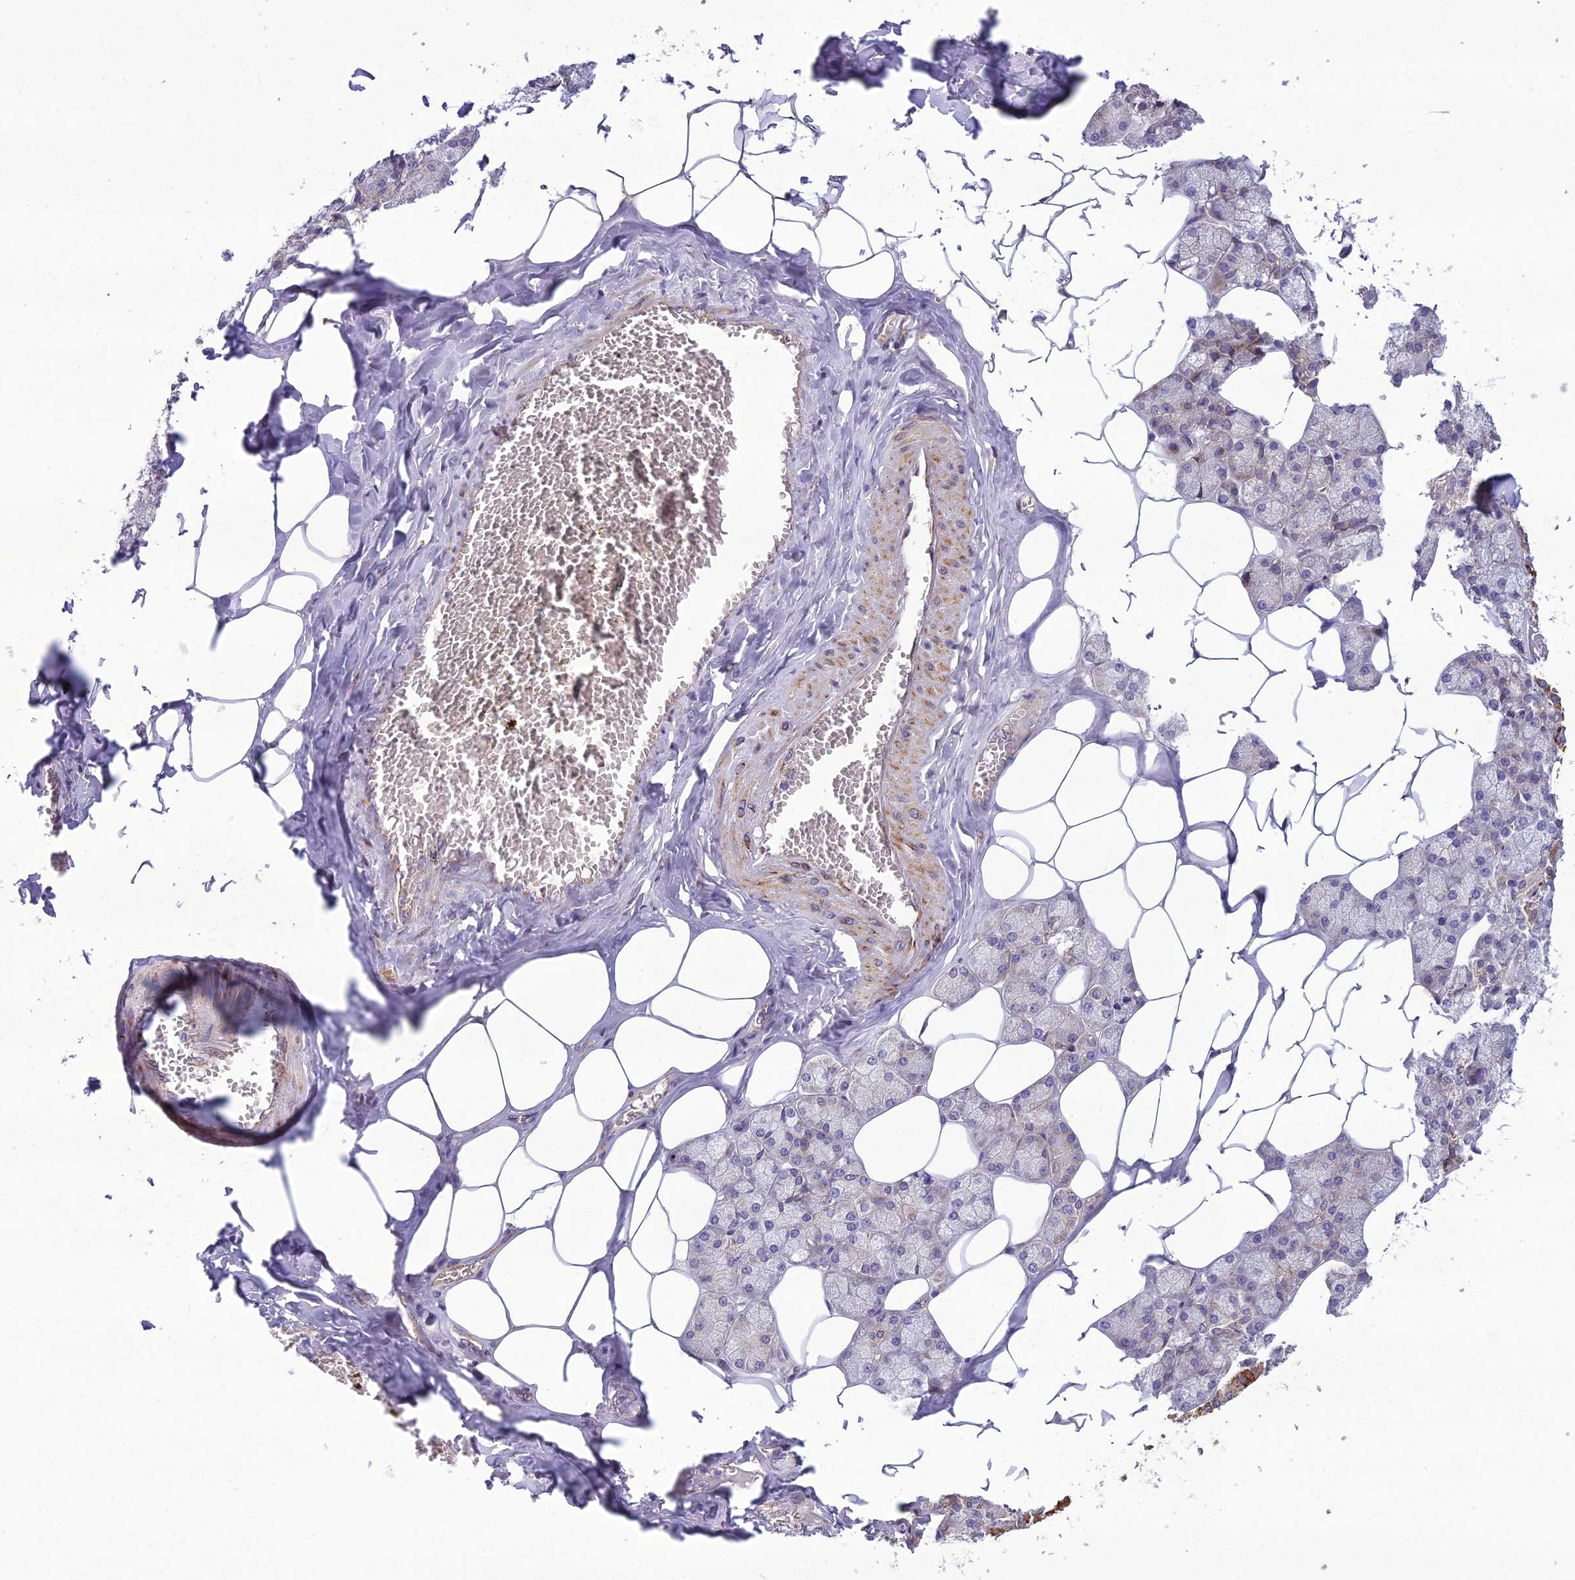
{"staining": {"intensity": "moderate", "quantity": "<25%", "location": "cytoplasmic/membranous"}, "tissue": "salivary gland", "cell_type": "Glandular cells", "image_type": "normal", "snomed": [{"axis": "morphology", "description": "Normal tissue, NOS"}, {"axis": "topography", "description": "Salivary gland"}], "caption": "Immunohistochemical staining of normal human salivary gland shows <25% levels of moderate cytoplasmic/membranous protein staining in about <25% of glandular cells.", "gene": "NODAL", "patient": {"sex": "male", "age": 62}}